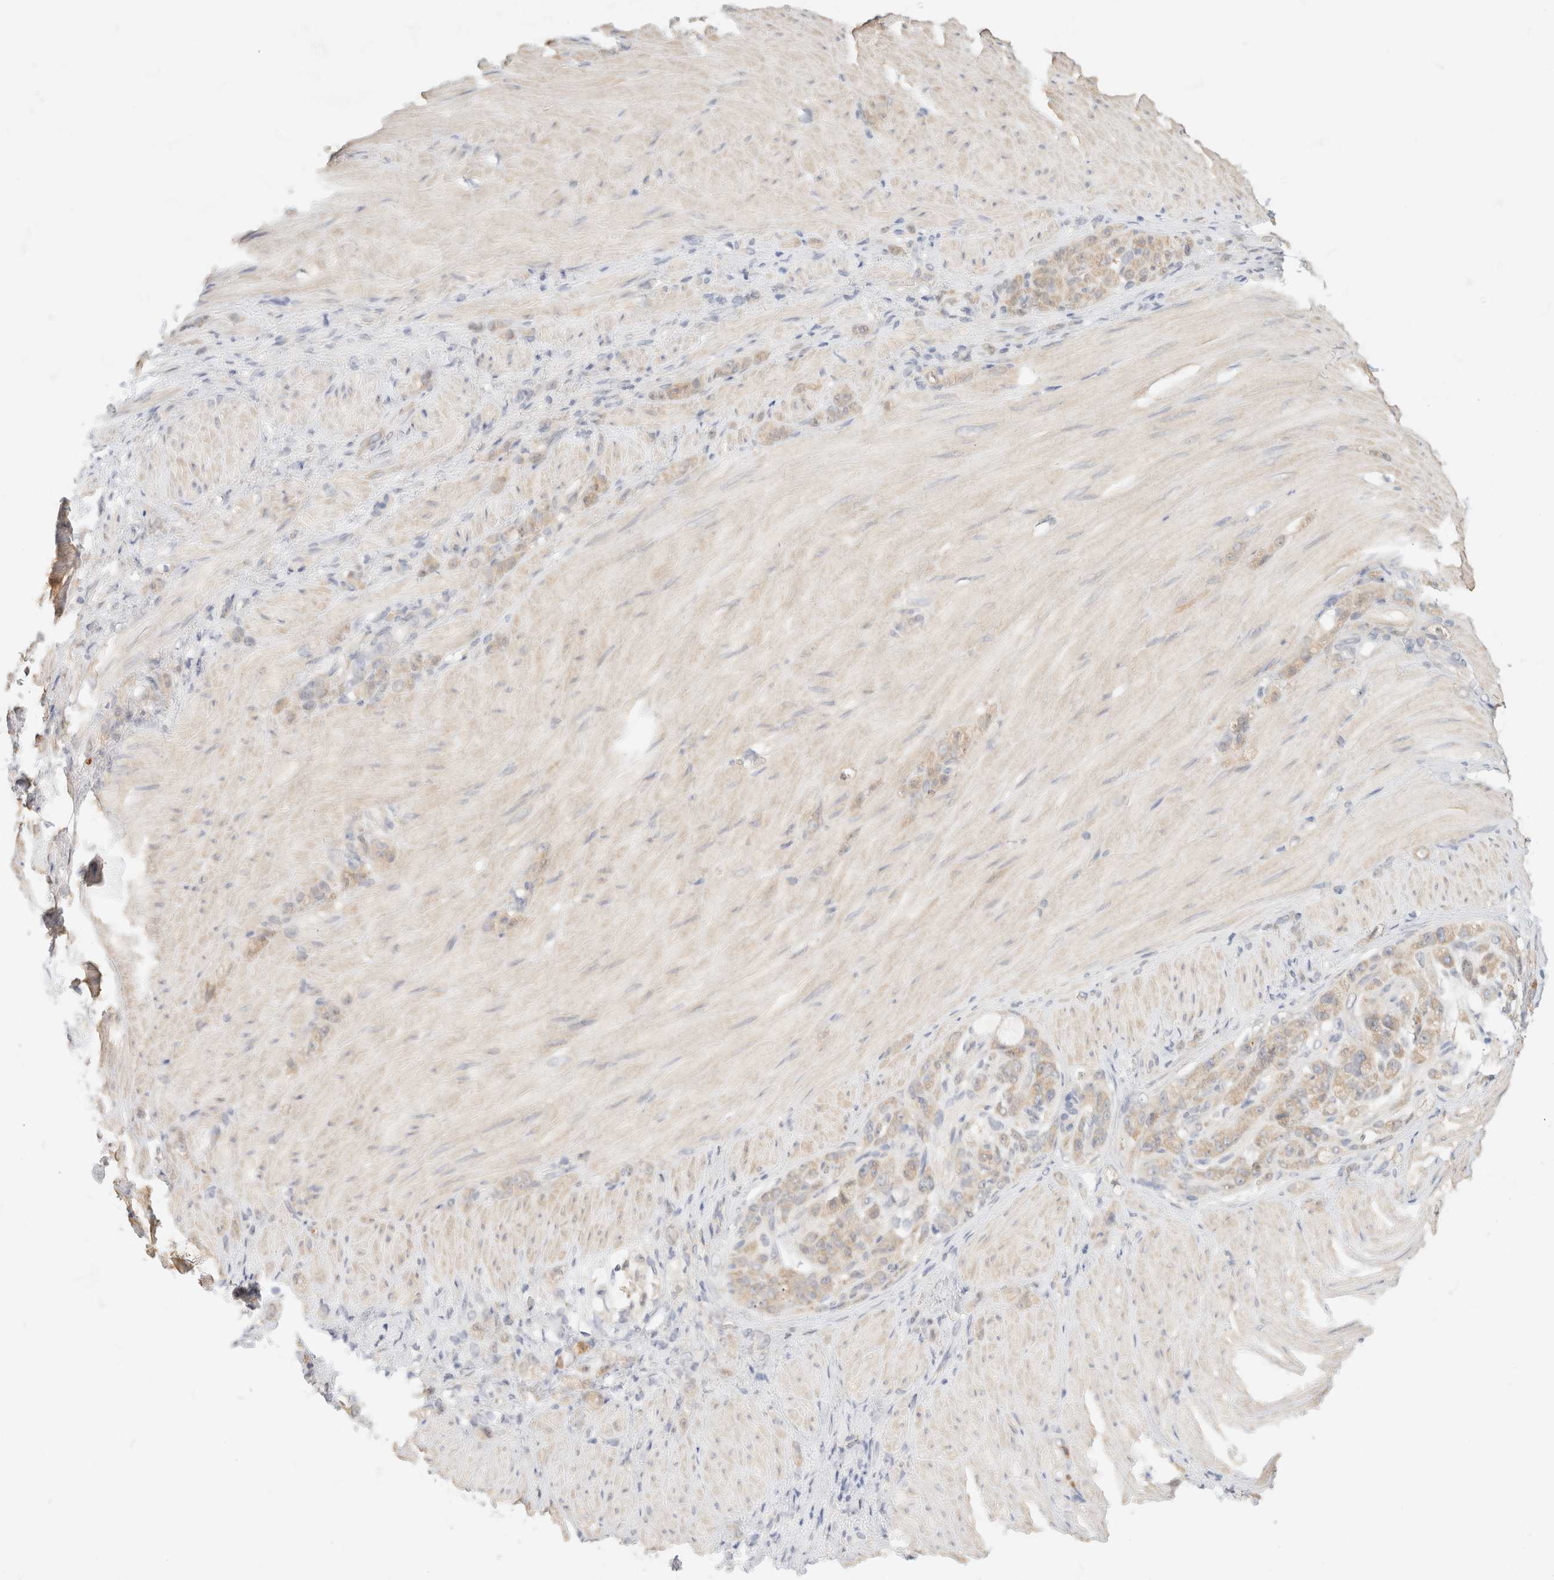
{"staining": {"intensity": "weak", "quantity": "25%-75%", "location": "cytoplasmic/membranous"}, "tissue": "stomach cancer", "cell_type": "Tumor cells", "image_type": "cancer", "snomed": [{"axis": "morphology", "description": "Normal tissue, NOS"}, {"axis": "morphology", "description": "Adenocarcinoma, NOS"}, {"axis": "topography", "description": "Stomach"}], "caption": "Approximately 25%-75% of tumor cells in stomach cancer display weak cytoplasmic/membranous protein staining as visualized by brown immunohistochemical staining.", "gene": "GPI", "patient": {"sex": "male", "age": 82}}